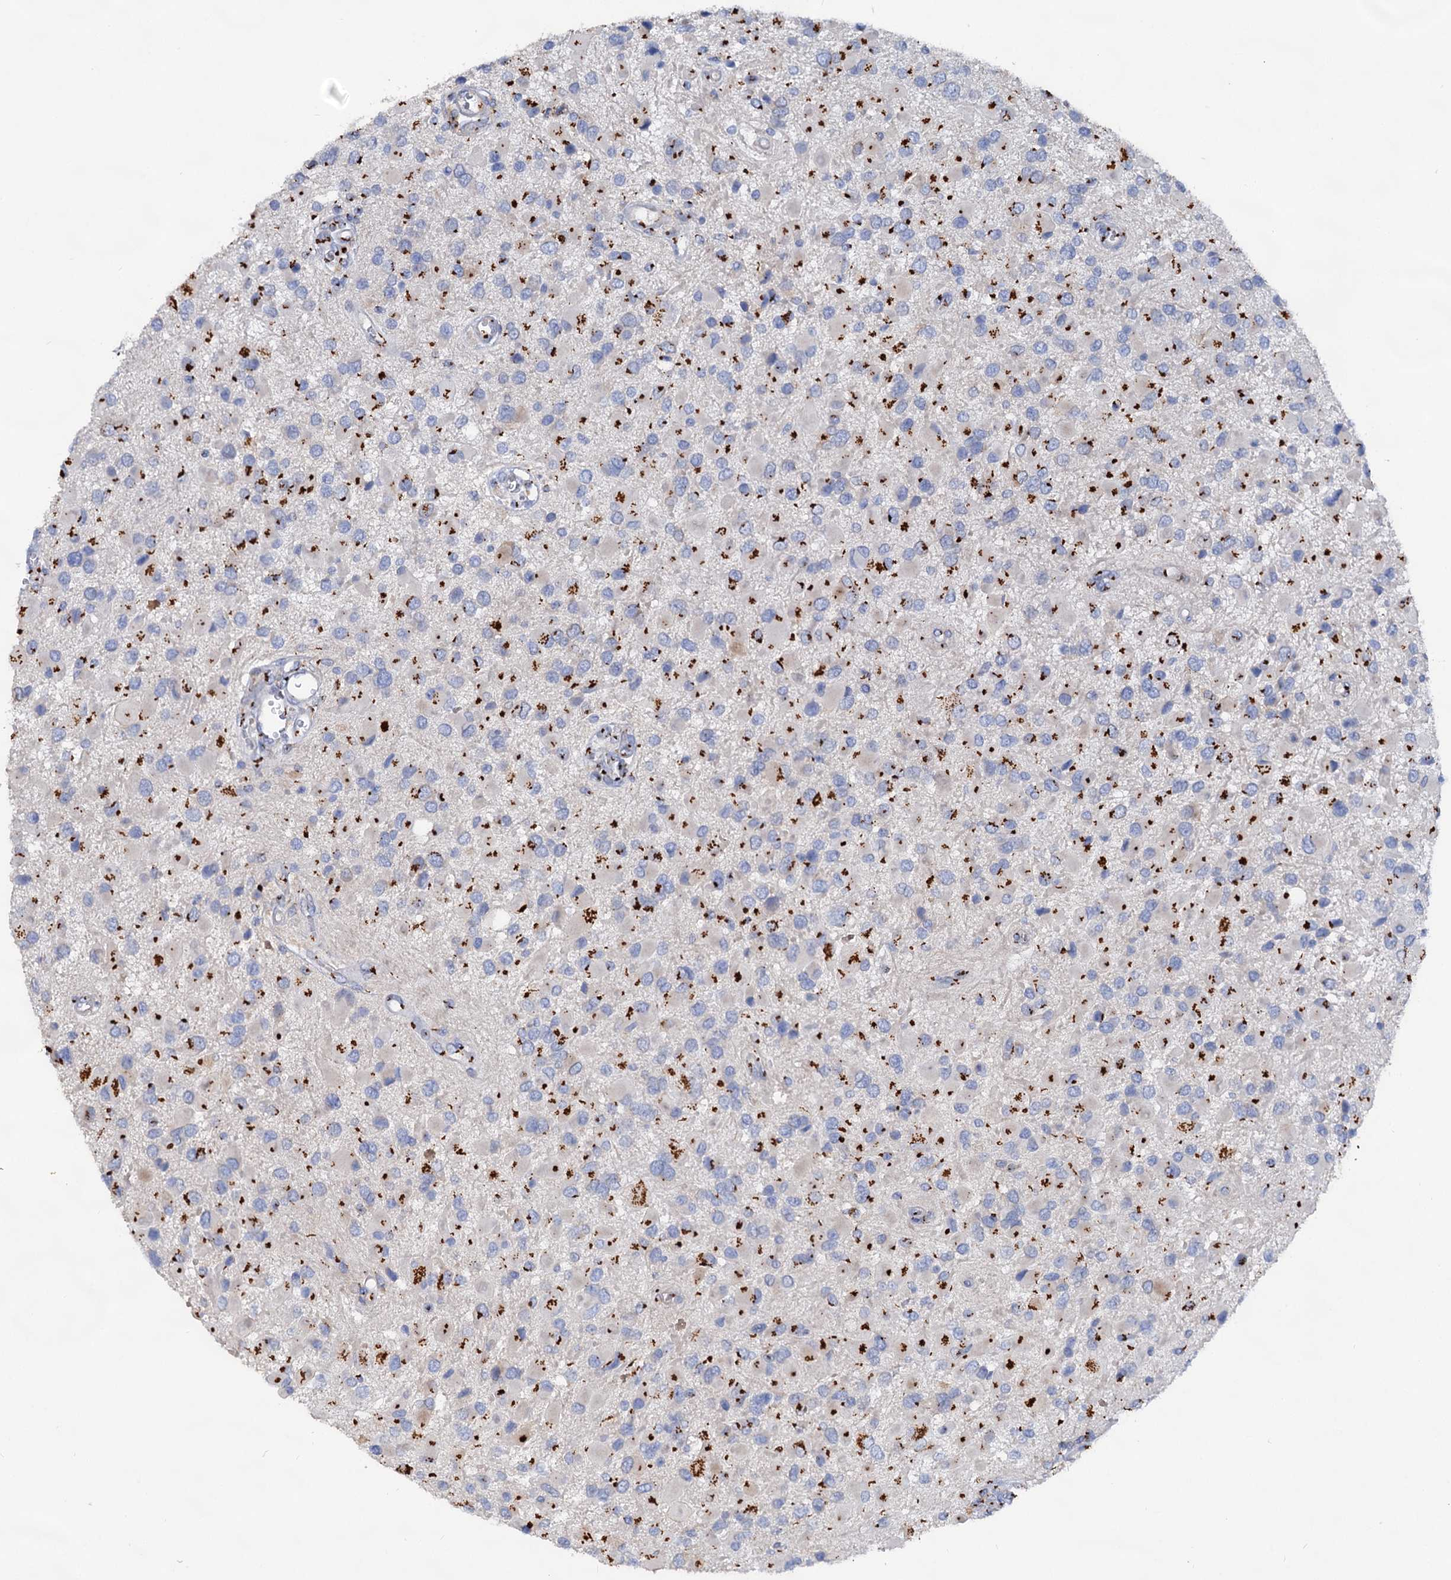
{"staining": {"intensity": "strong", "quantity": "<25%", "location": "cytoplasmic/membranous"}, "tissue": "glioma", "cell_type": "Tumor cells", "image_type": "cancer", "snomed": [{"axis": "morphology", "description": "Glioma, malignant, High grade"}, {"axis": "topography", "description": "Brain"}], "caption": "Approximately <25% of tumor cells in glioma display strong cytoplasmic/membranous protein expression as visualized by brown immunohistochemical staining.", "gene": "TM9SF3", "patient": {"sex": "male", "age": 53}}